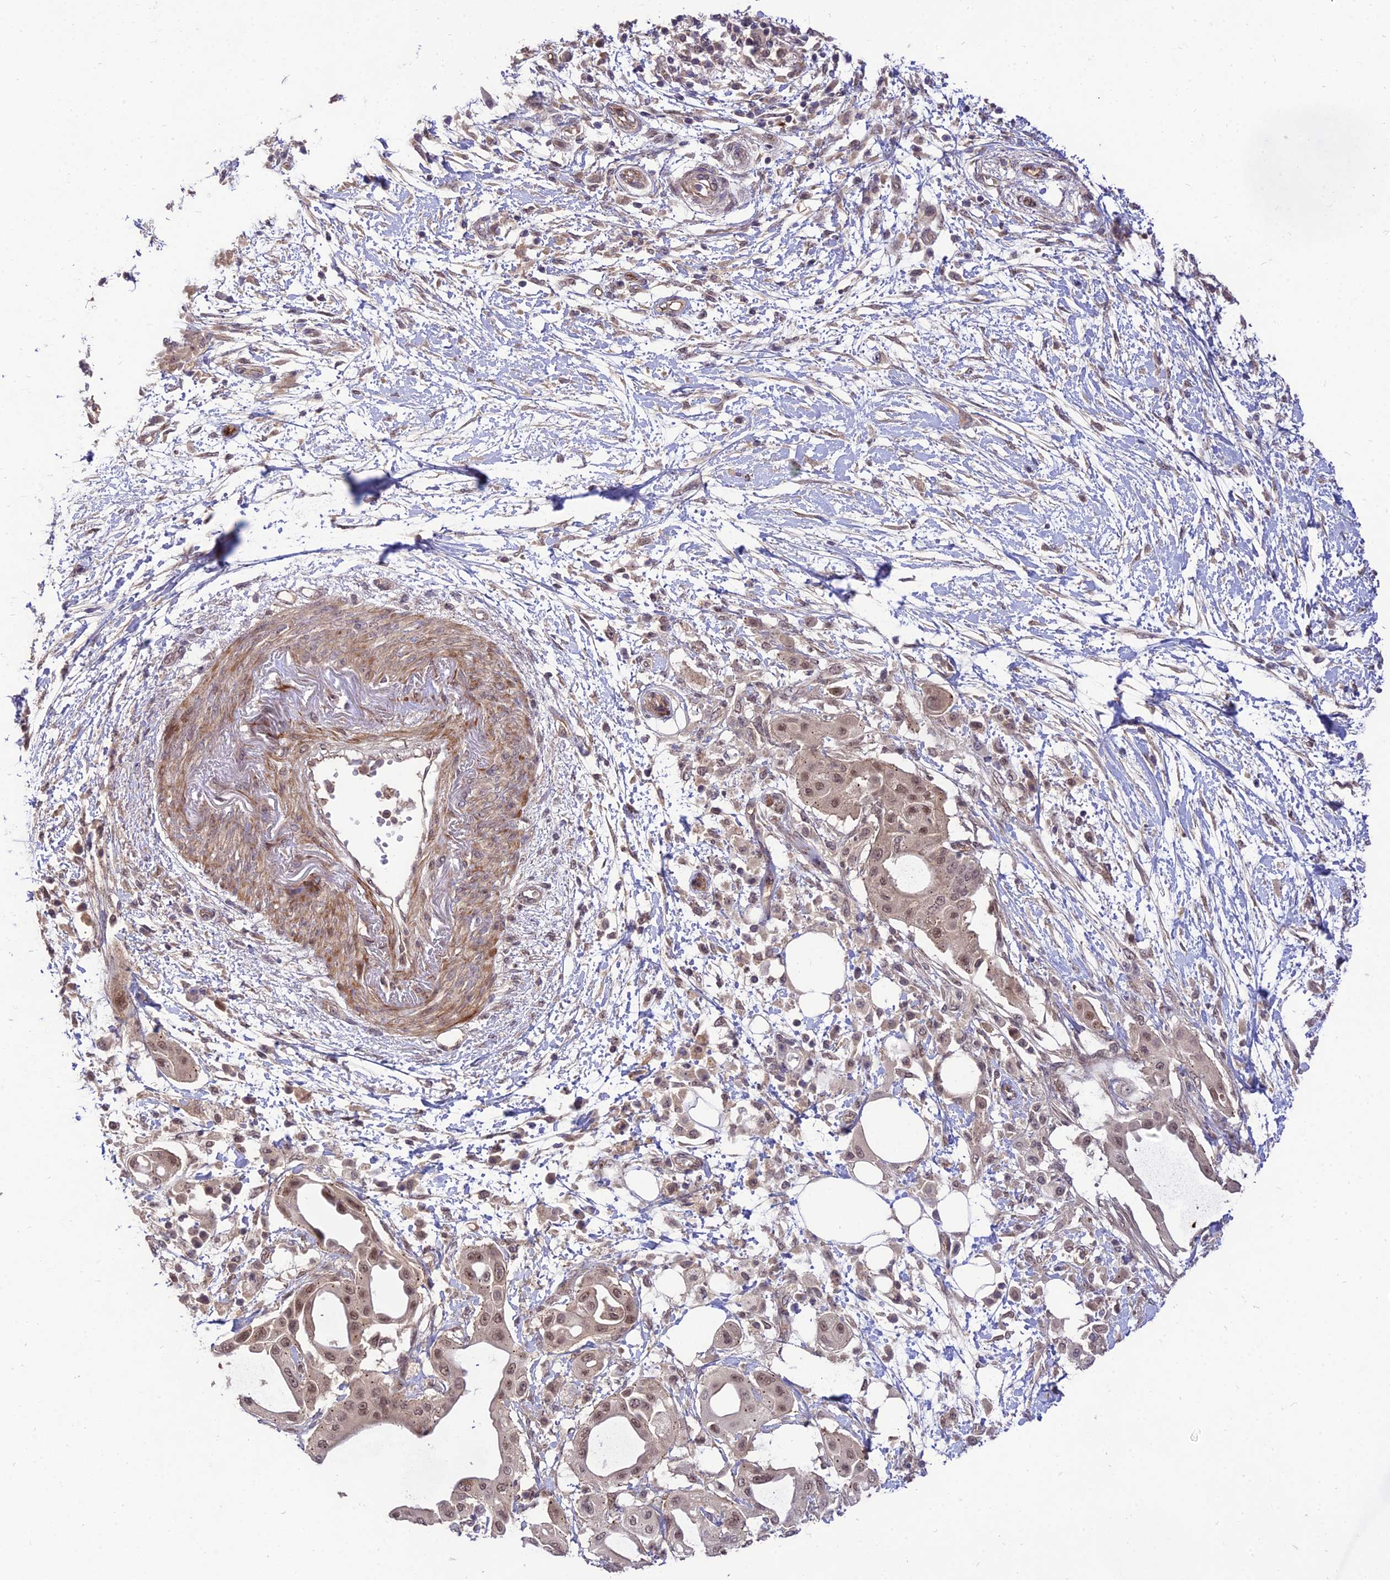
{"staining": {"intensity": "moderate", "quantity": ">75%", "location": "nuclear"}, "tissue": "pancreatic cancer", "cell_type": "Tumor cells", "image_type": "cancer", "snomed": [{"axis": "morphology", "description": "Adenocarcinoma, NOS"}, {"axis": "topography", "description": "Pancreas"}], "caption": "Tumor cells demonstrate moderate nuclear positivity in about >75% of cells in adenocarcinoma (pancreatic).", "gene": "ZNF85", "patient": {"sex": "male", "age": 68}}